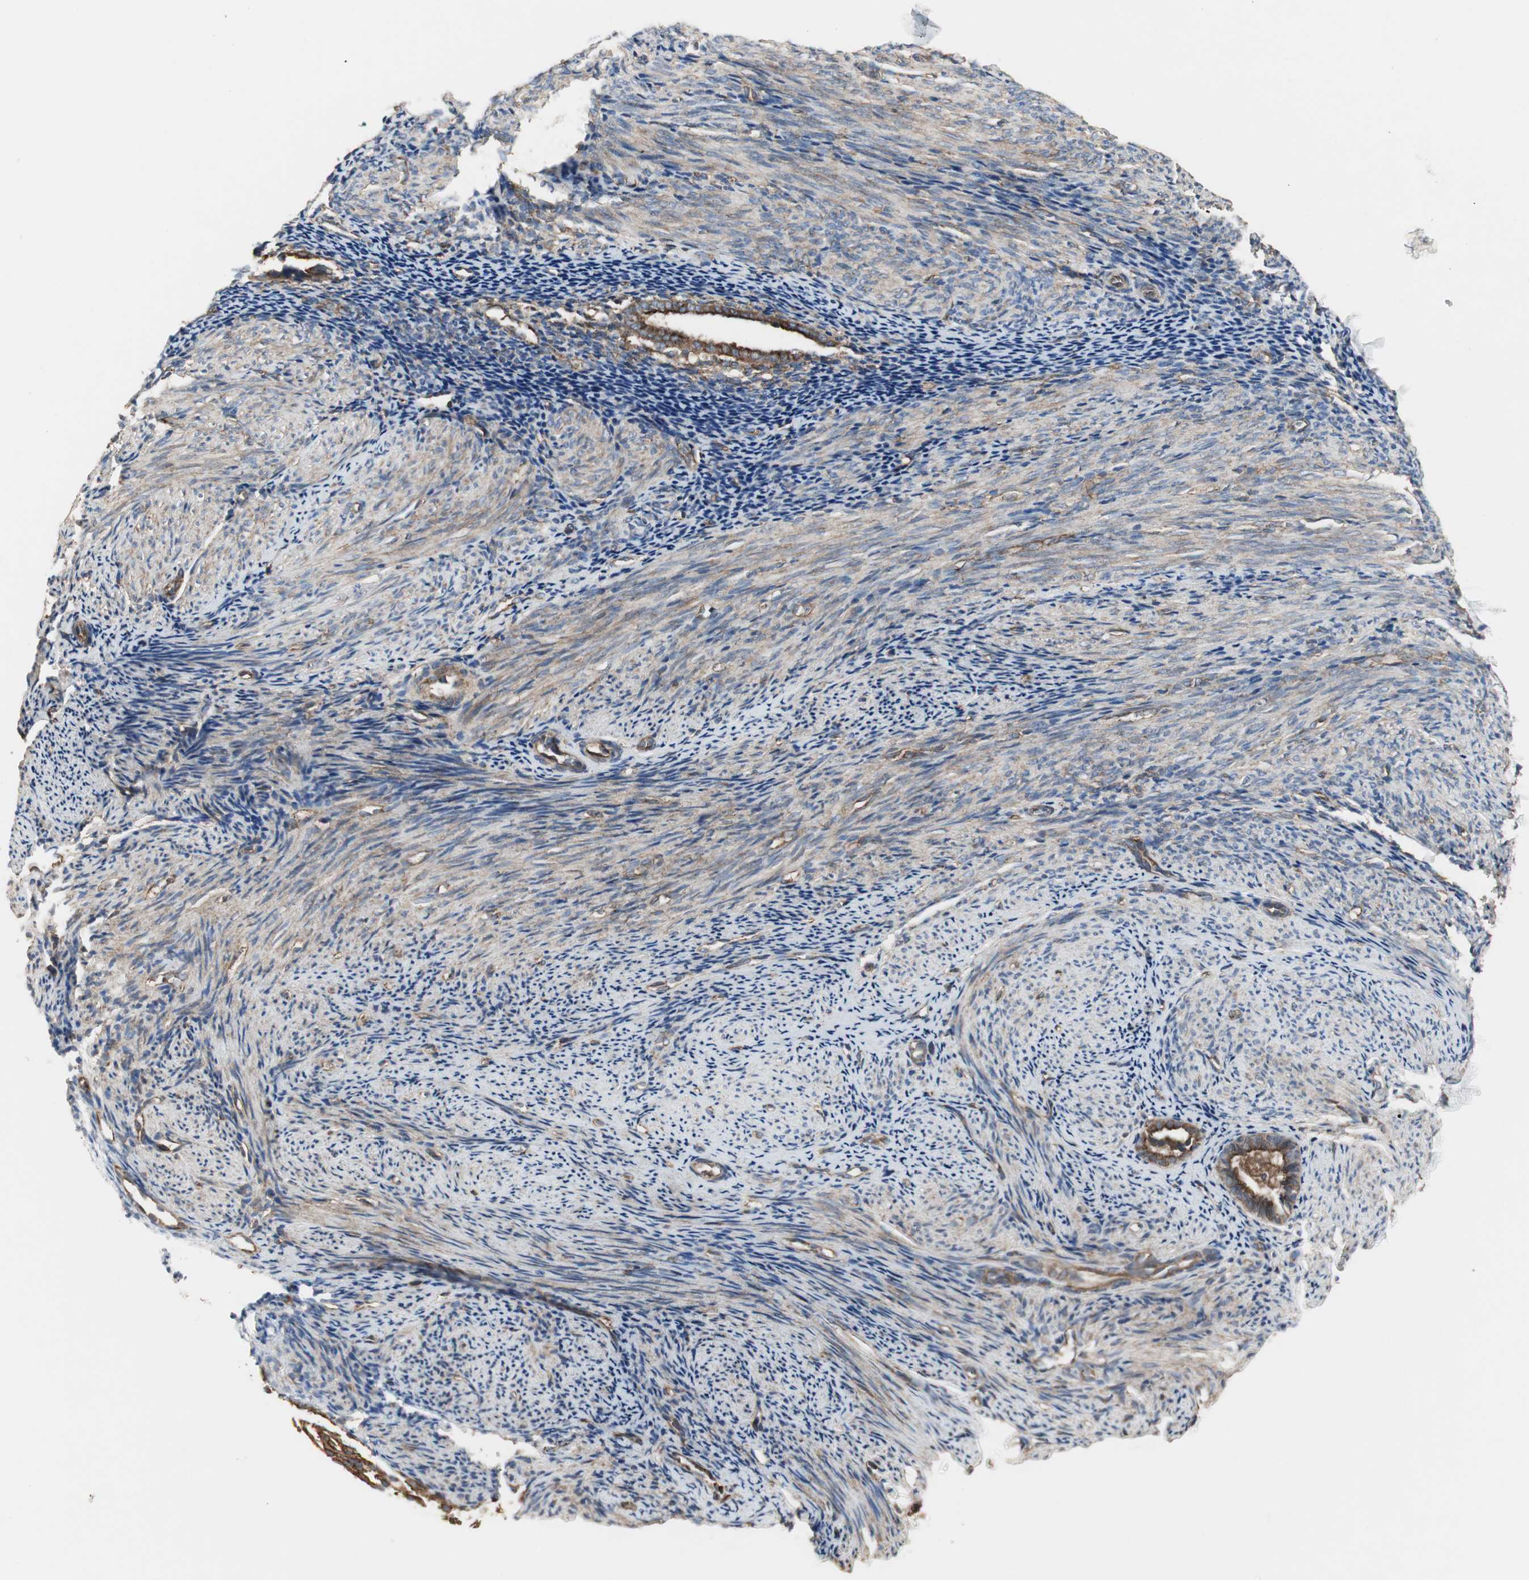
{"staining": {"intensity": "moderate", "quantity": "<25%", "location": "cytoplasmic/membranous"}, "tissue": "endometrium", "cell_type": "Cells in endometrial stroma", "image_type": "normal", "snomed": [{"axis": "morphology", "description": "Normal tissue, NOS"}, {"axis": "topography", "description": "Smooth muscle"}, {"axis": "topography", "description": "Endometrium"}], "caption": "Immunohistochemical staining of normal endometrium demonstrates <25% levels of moderate cytoplasmic/membranous protein staining in about <25% of cells in endometrial stroma.", "gene": "H6PD", "patient": {"sex": "female", "age": 57}}